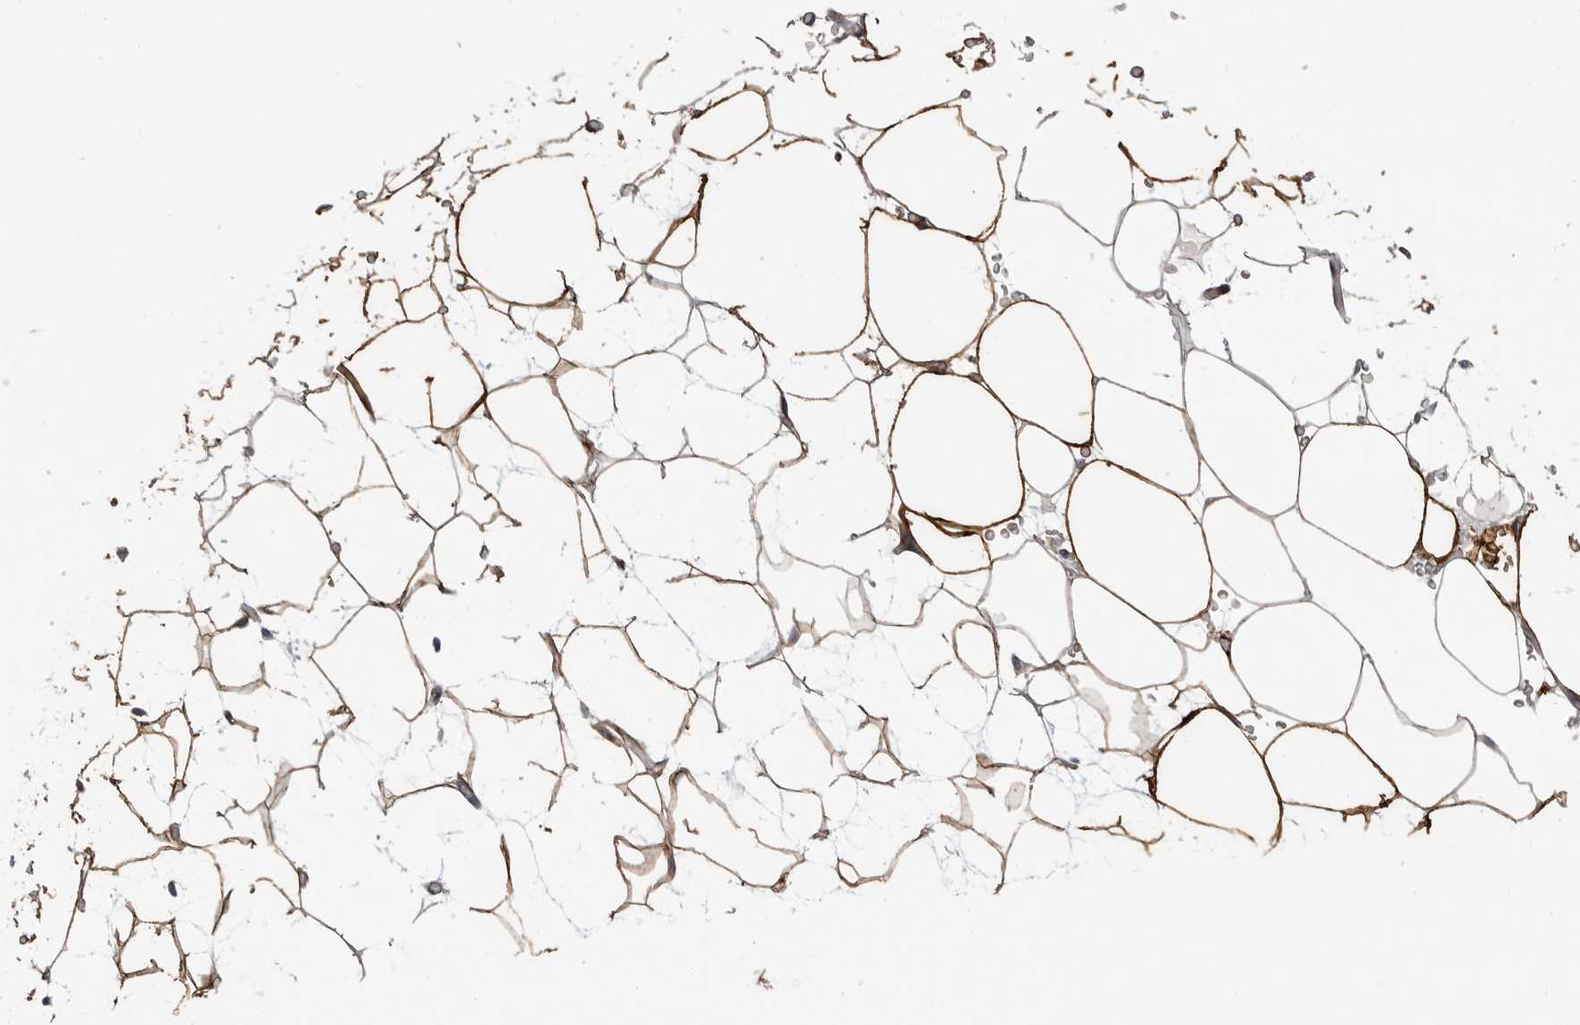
{"staining": {"intensity": "moderate", "quantity": ">75%", "location": "cytoplasmic/membranous"}, "tissue": "breast", "cell_type": "Adipocytes", "image_type": "normal", "snomed": [{"axis": "morphology", "description": "Normal tissue, NOS"}, {"axis": "topography", "description": "Breast"}], "caption": "IHC image of benign breast stained for a protein (brown), which exhibits medium levels of moderate cytoplasmic/membranous positivity in about >75% of adipocytes.", "gene": "AOC3", "patient": {"sex": "female", "age": 23}}